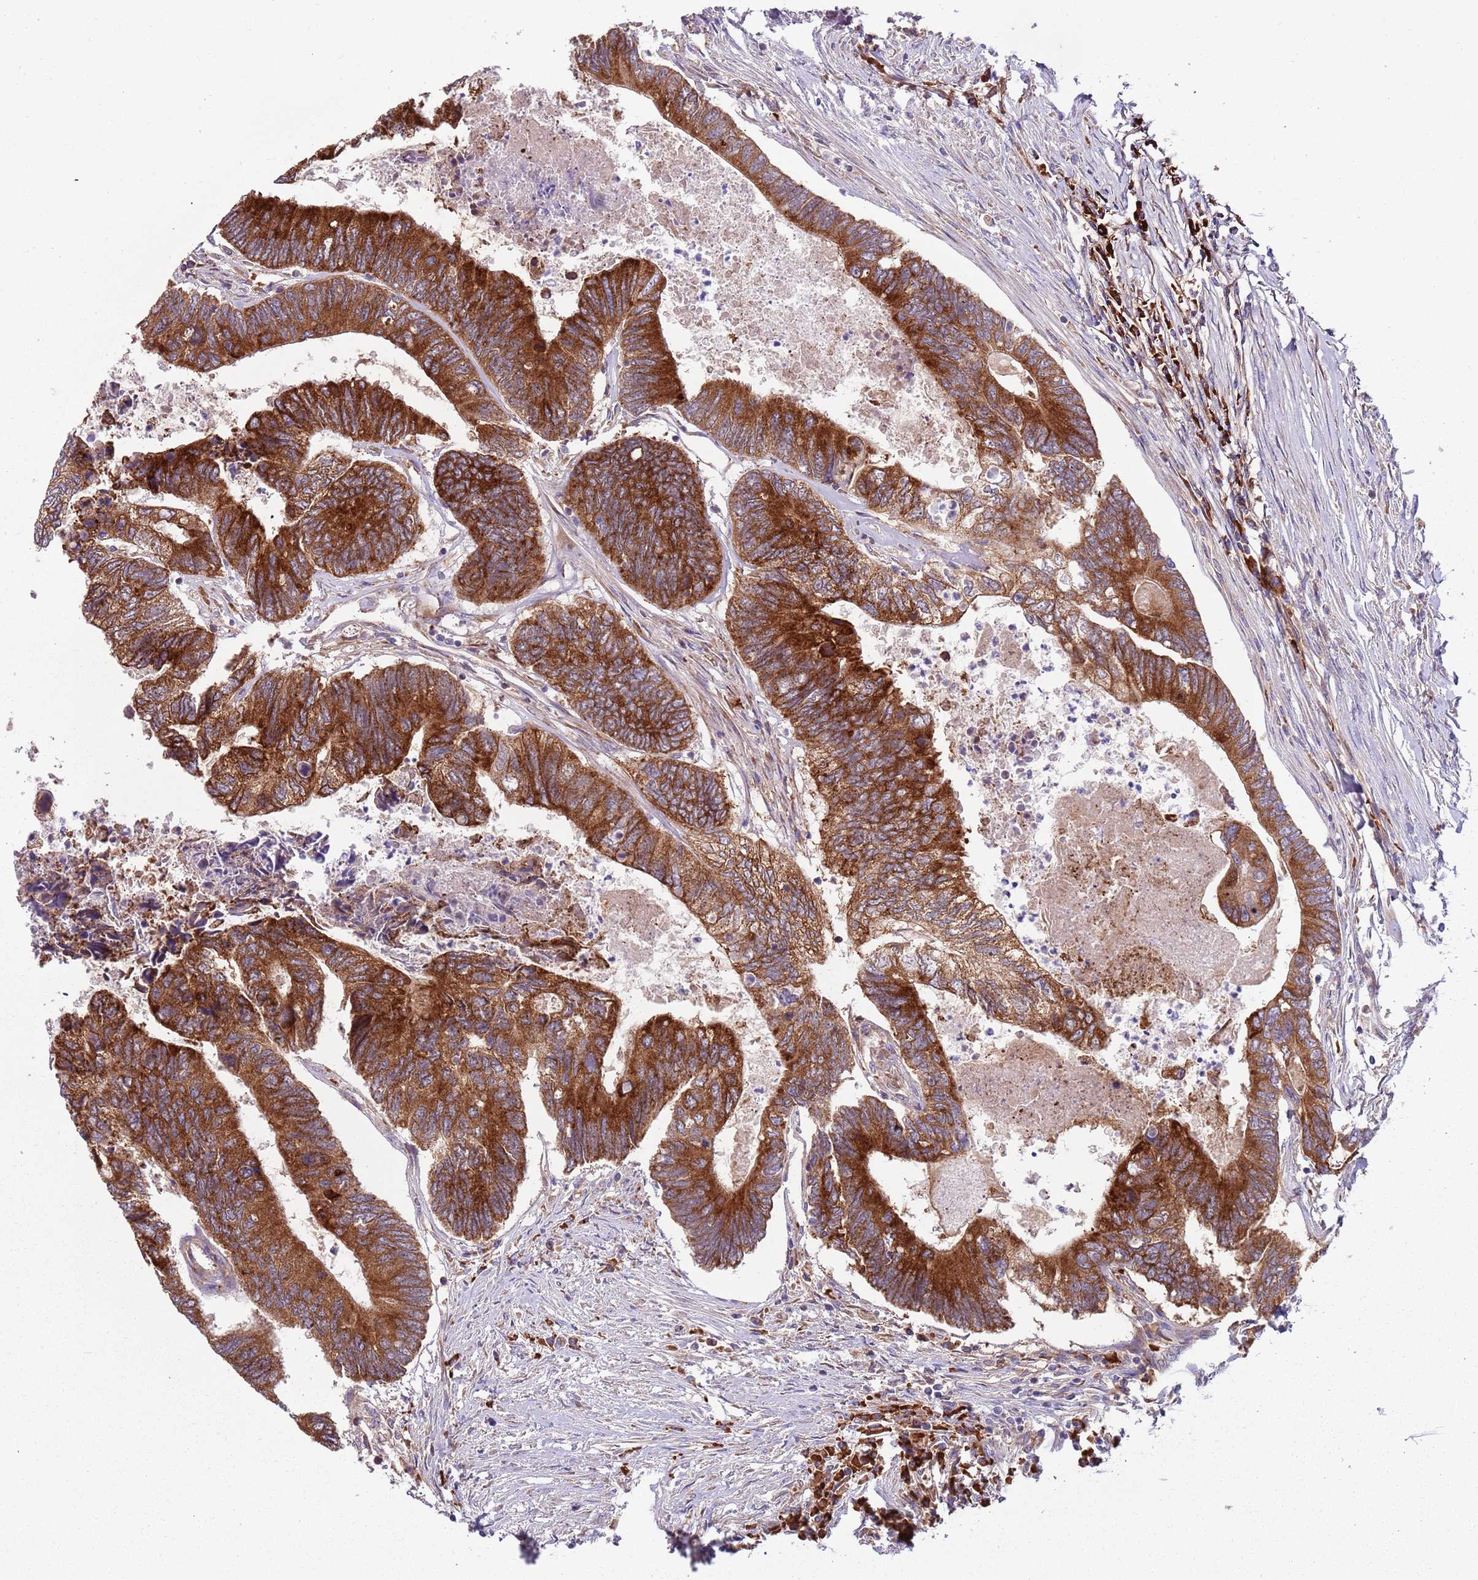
{"staining": {"intensity": "strong", "quantity": ">75%", "location": "cytoplasmic/membranous"}, "tissue": "colorectal cancer", "cell_type": "Tumor cells", "image_type": "cancer", "snomed": [{"axis": "morphology", "description": "Adenocarcinoma, NOS"}, {"axis": "topography", "description": "Colon"}], "caption": "Immunohistochemical staining of colorectal adenocarcinoma reveals high levels of strong cytoplasmic/membranous expression in about >75% of tumor cells.", "gene": "VWCE", "patient": {"sex": "female", "age": 67}}